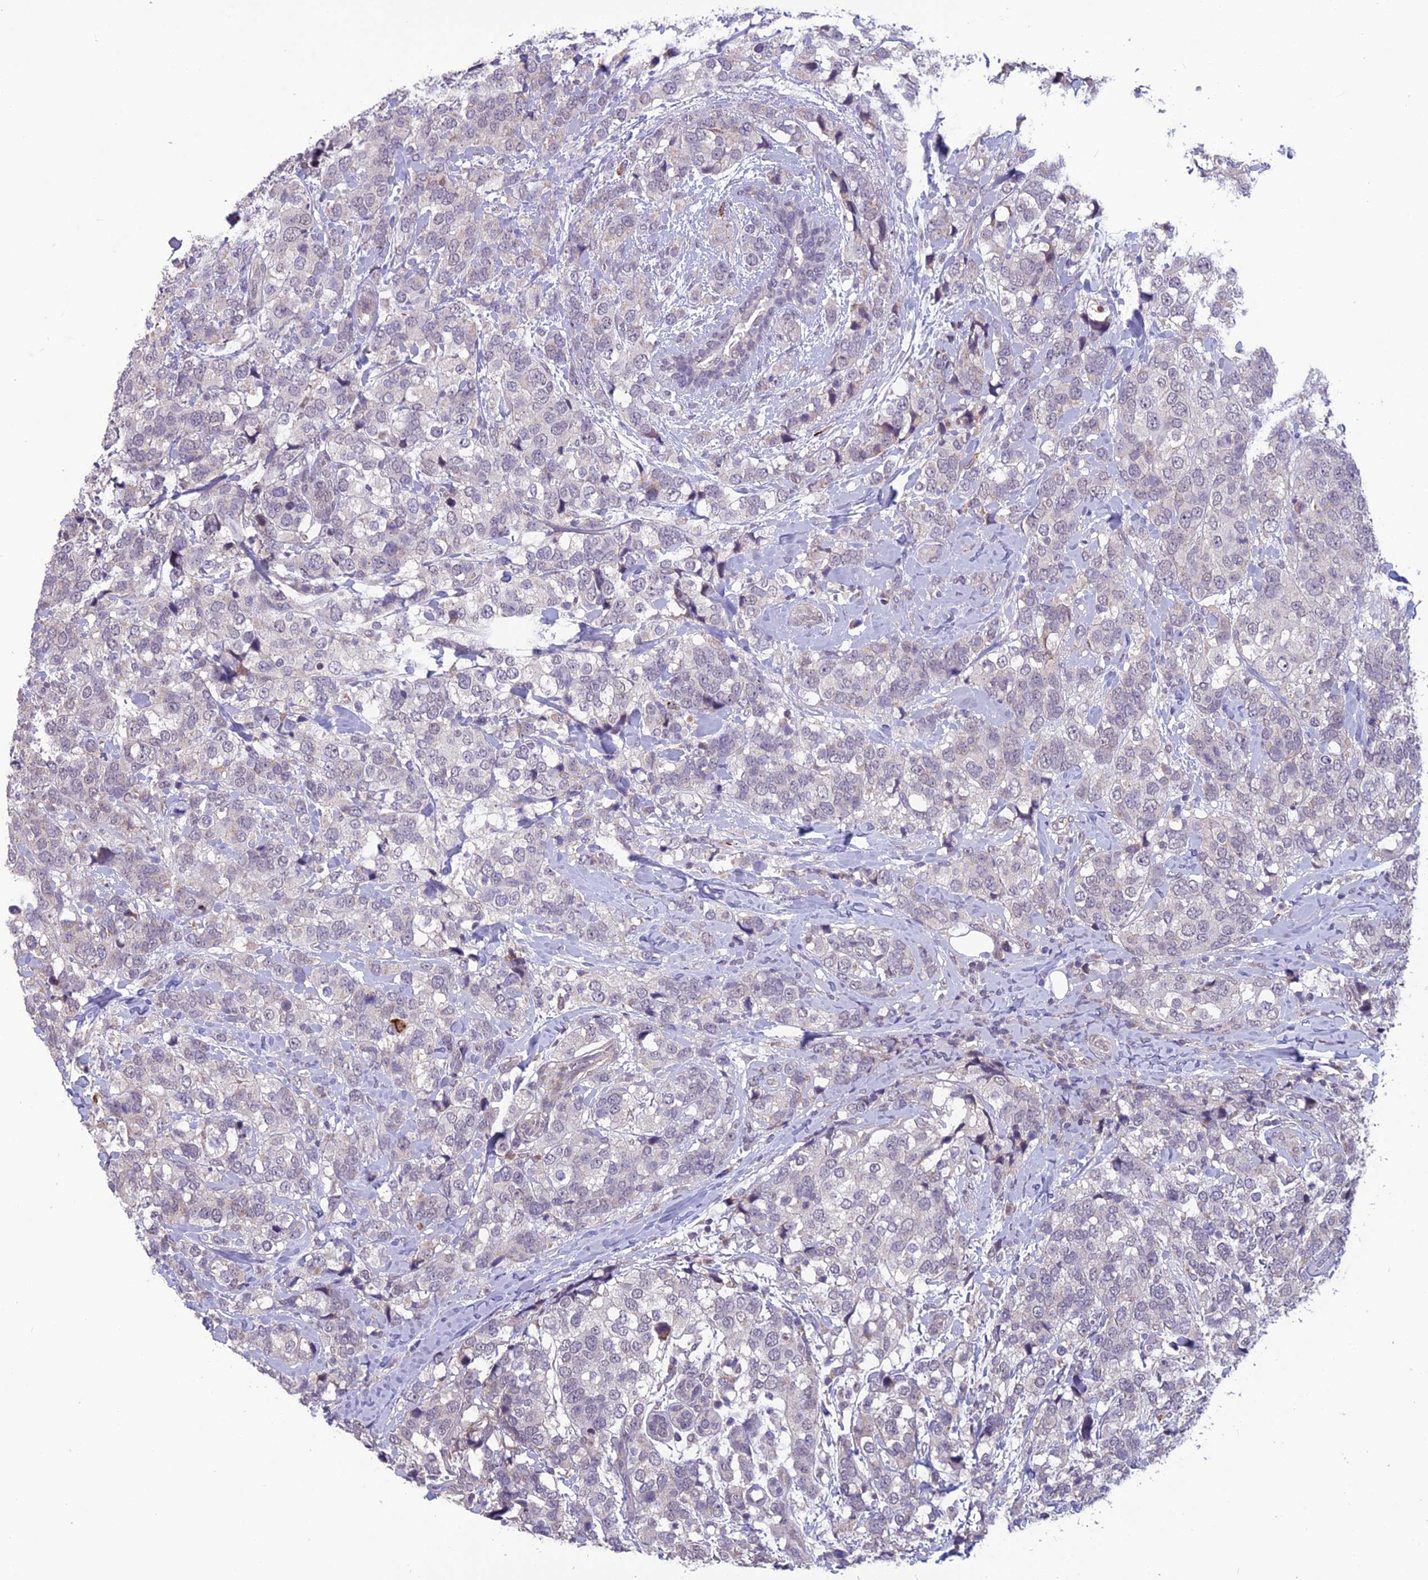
{"staining": {"intensity": "negative", "quantity": "none", "location": "none"}, "tissue": "breast cancer", "cell_type": "Tumor cells", "image_type": "cancer", "snomed": [{"axis": "morphology", "description": "Lobular carcinoma"}, {"axis": "topography", "description": "Breast"}], "caption": "Tumor cells show no significant protein staining in lobular carcinoma (breast).", "gene": "FBRS", "patient": {"sex": "female", "age": 59}}